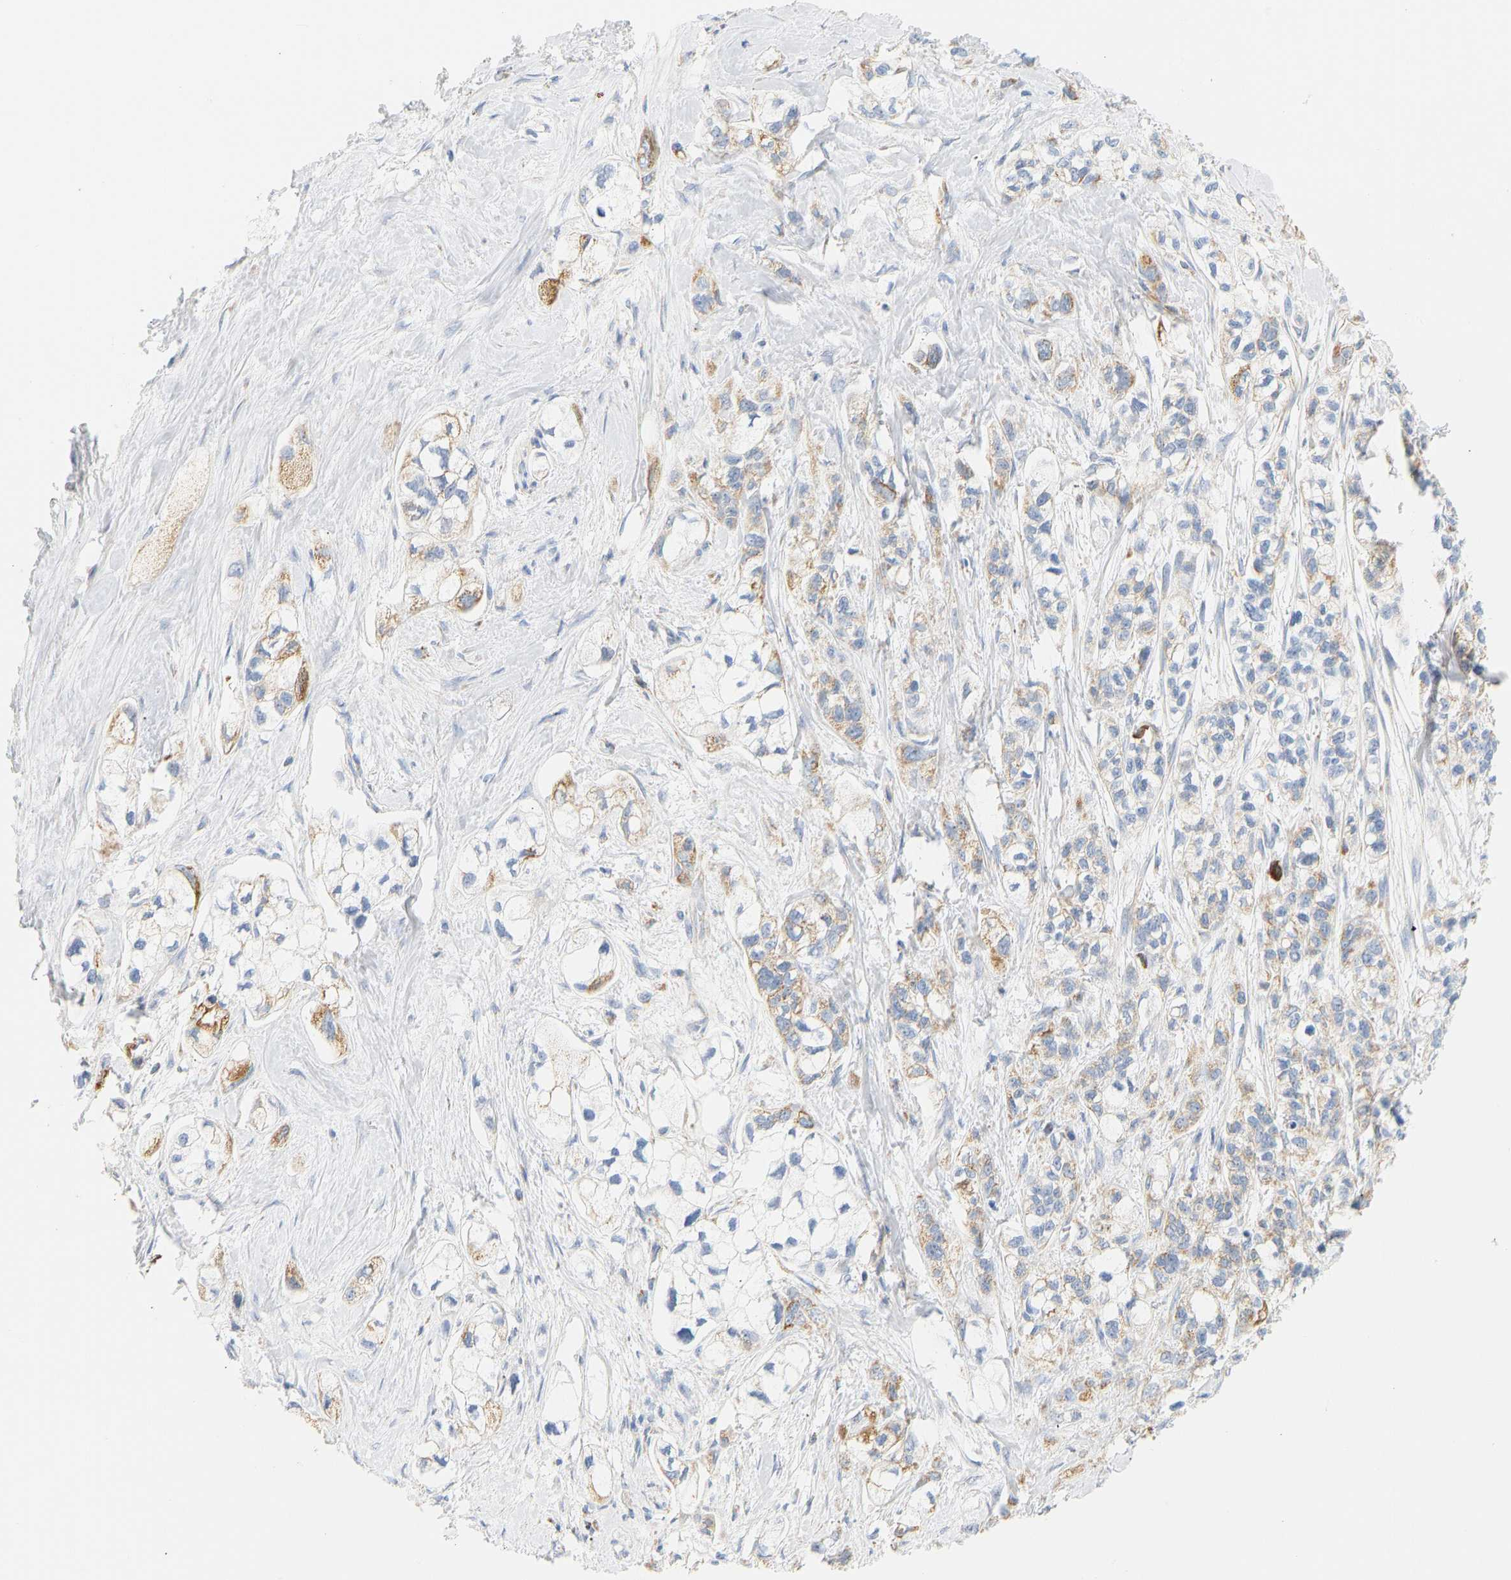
{"staining": {"intensity": "weak", "quantity": "25%-75%", "location": "cytoplasmic/membranous"}, "tissue": "pancreatic cancer", "cell_type": "Tumor cells", "image_type": "cancer", "snomed": [{"axis": "morphology", "description": "Adenocarcinoma, NOS"}, {"axis": "topography", "description": "Pancreas"}], "caption": "Pancreatic cancer was stained to show a protein in brown. There is low levels of weak cytoplasmic/membranous staining in approximately 25%-75% of tumor cells. Immunohistochemistry (ihc) stains the protein in brown and the nuclei are stained blue.", "gene": "GRPEL2", "patient": {"sex": "male", "age": 74}}